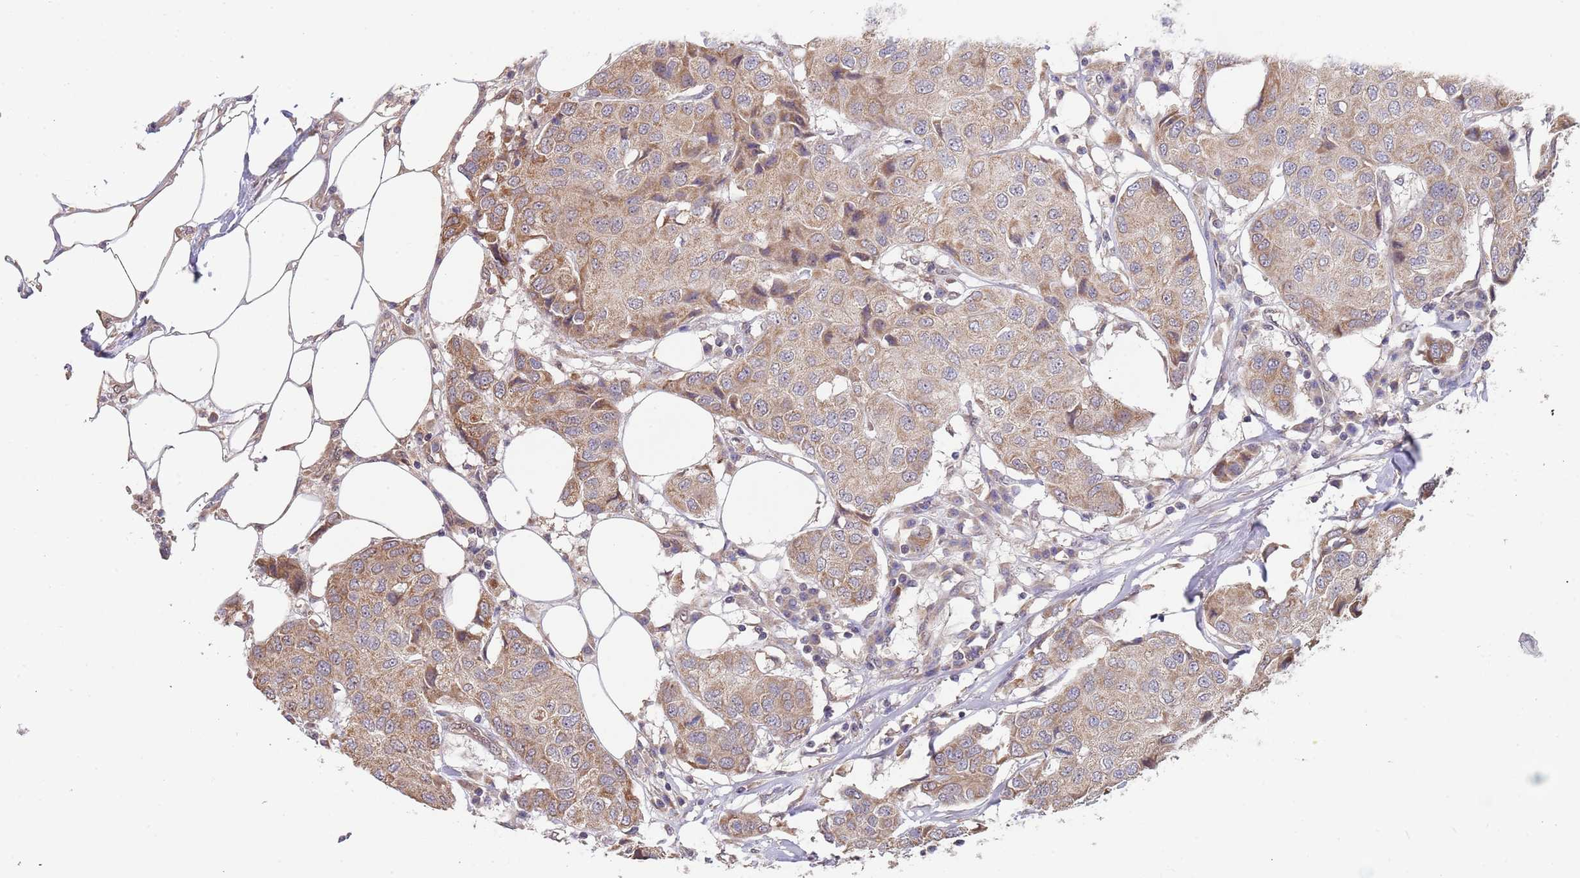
{"staining": {"intensity": "moderate", "quantity": ">75%", "location": "cytoplasmic/membranous"}, "tissue": "breast cancer", "cell_type": "Tumor cells", "image_type": "cancer", "snomed": [{"axis": "morphology", "description": "Duct carcinoma"}, {"axis": "topography", "description": "Breast"}], "caption": "The micrograph displays immunohistochemical staining of invasive ductal carcinoma (breast). There is moderate cytoplasmic/membranous expression is identified in about >75% of tumor cells.", "gene": "TMEM64", "patient": {"sex": "female", "age": 80}}